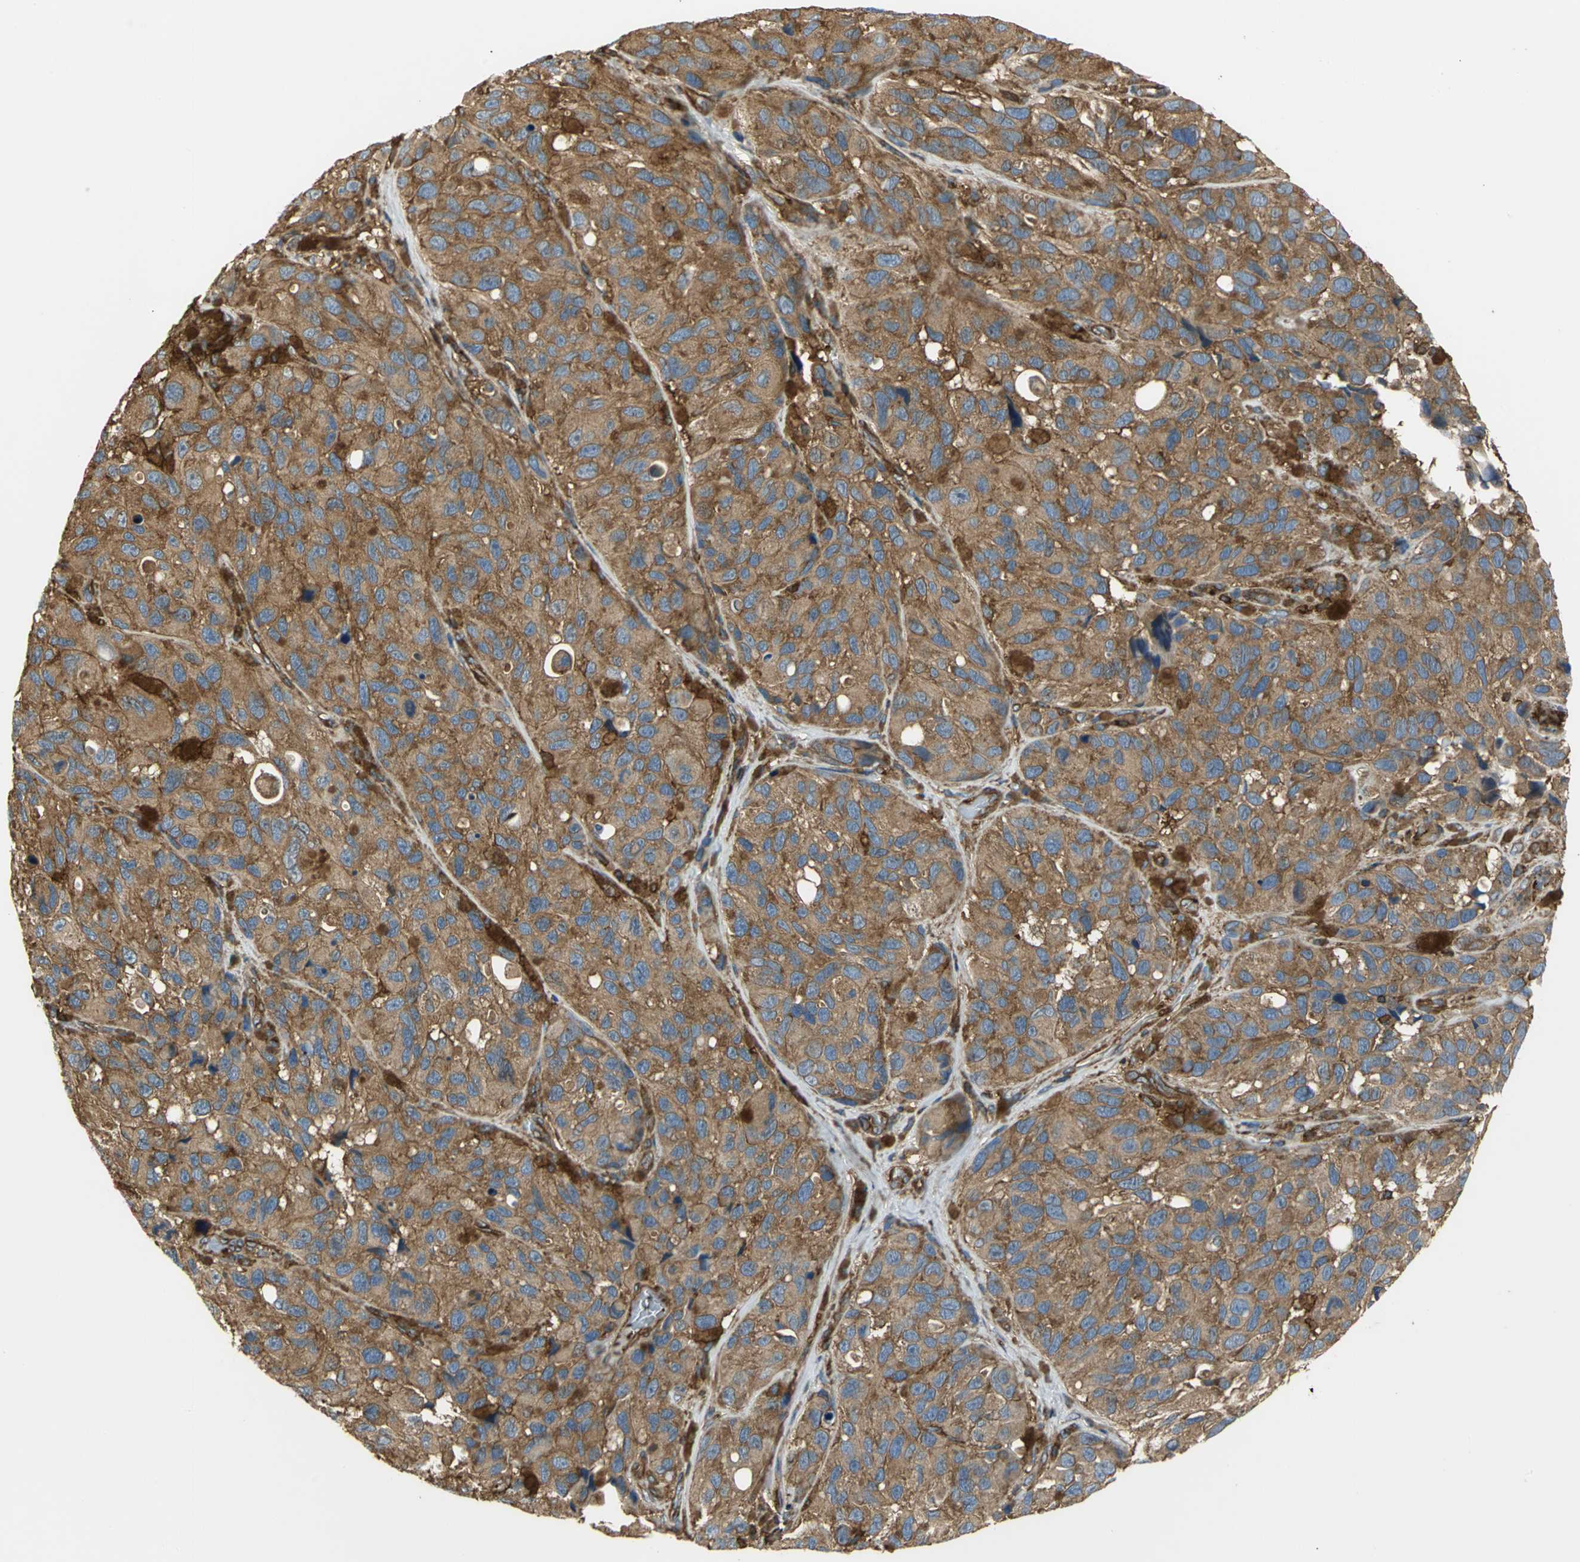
{"staining": {"intensity": "moderate", "quantity": ">75%", "location": "cytoplasmic/membranous"}, "tissue": "melanoma", "cell_type": "Tumor cells", "image_type": "cancer", "snomed": [{"axis": "morphology", "description": "Malignant melanoma, NOS"}, {"axis": "topography", "description": "Skin"}], "caption": "Approximately >75% of tumor cells in human malignant melanoma show moderate cytoplasmic/membranous protein staining as visualized by brown immunohistochemical staining.", "gene": "TLN1", "patient": {"sex": "female", "age": 73}}